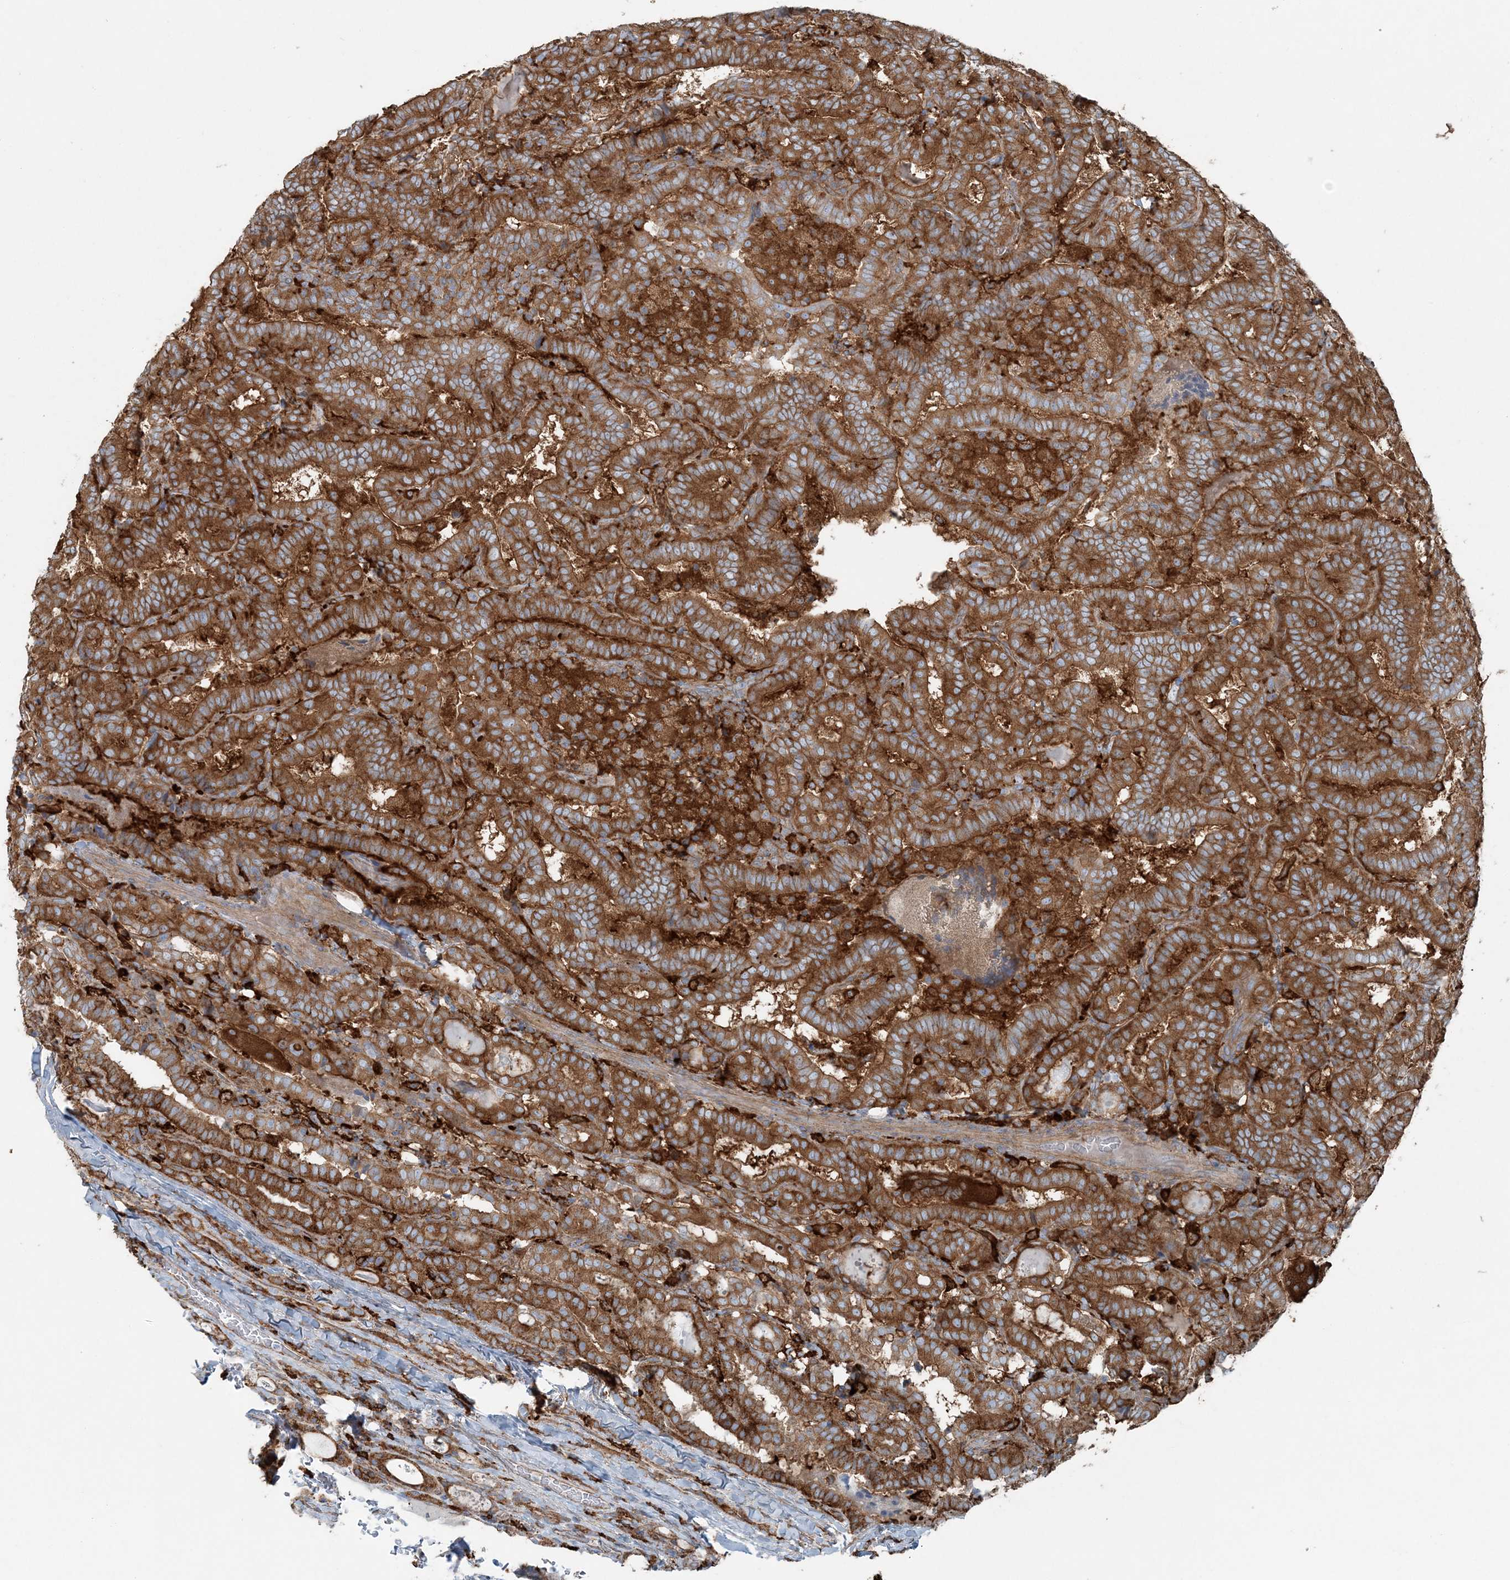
{"staining": {"intensity": "strong", "quantity": ">75%", "location": "cytoplasmic/membranous"}, "tissue": "thyroid cancer", "cell_type": "Tumor cells", "image_type": "cancer", "snomed": [{"axis": "morphology", "description": "Papillary adenocarcinoma, NOS"}, {"axis": "topography", "description": "Thyroid gland"}], "caption": "Immunohistochemical staining of papillary adenocarcinoma (thyroid) shows high levels of strong cytoplasmic/membranous protein staining in about >75% of tumor cells.", "gene": "SNX2", "patient": {"sex": "female", "age": 72}}